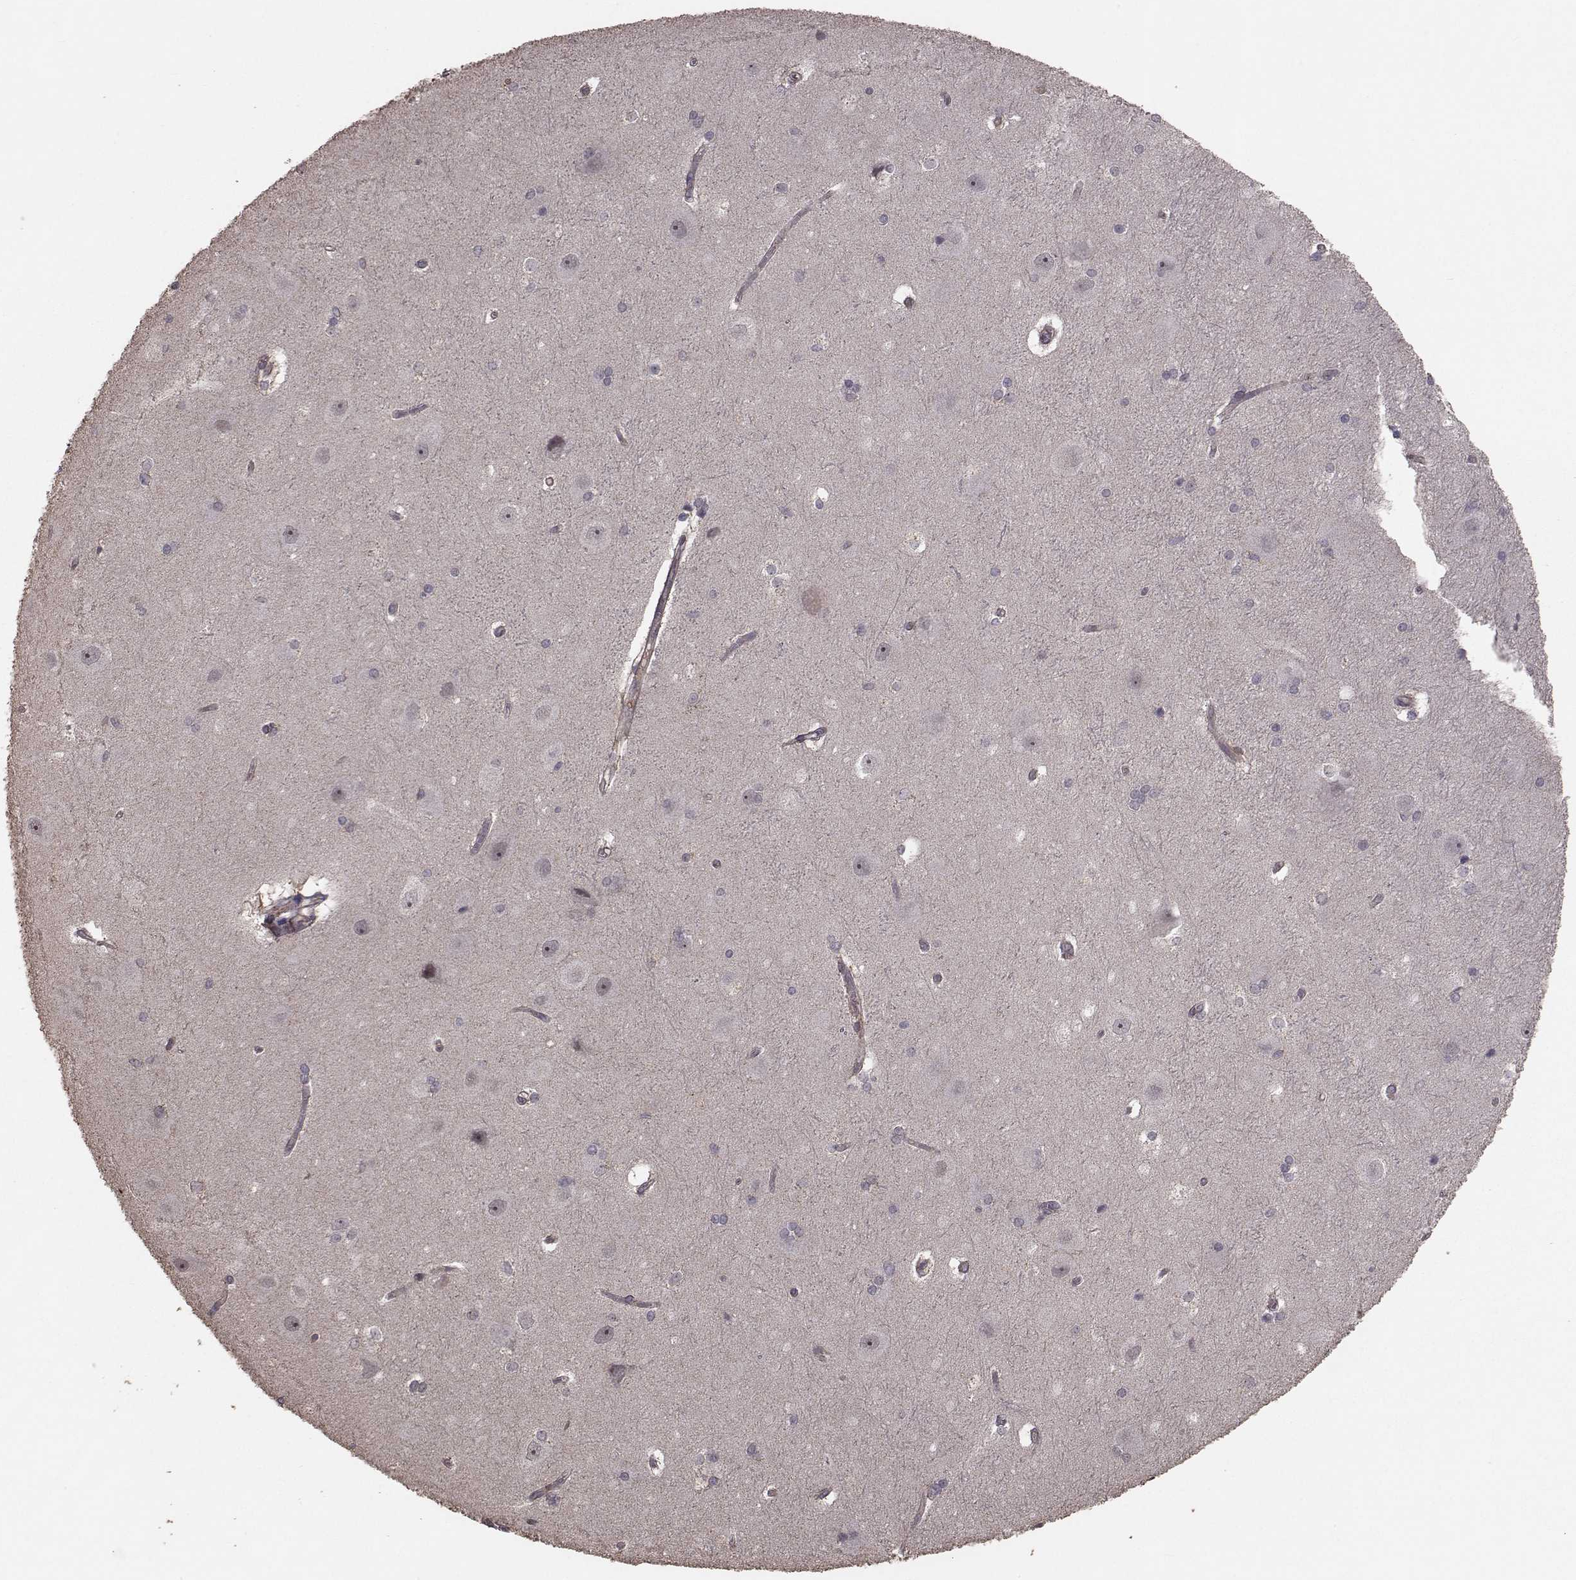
{"staining": {"intensity": "negative", "quantity": "none", "location": "none"}, "tissue": "hippocampus", "cell_type": "Glial cells", "image_type": "normal", "snomed": [{"axis": "morphology", "description": "Normal tissue, NOS"}, {"axis": "topography", "description": "Cerebral cortex"}, {"axis": "topography", "description": "Hippocampus"}], "caption": "Immunohistochemical staining of benign human hippocampus displays no significant expression in glial cells.", "gene": "TRIP10", "patient": {"sex": "female", "age": 19}}